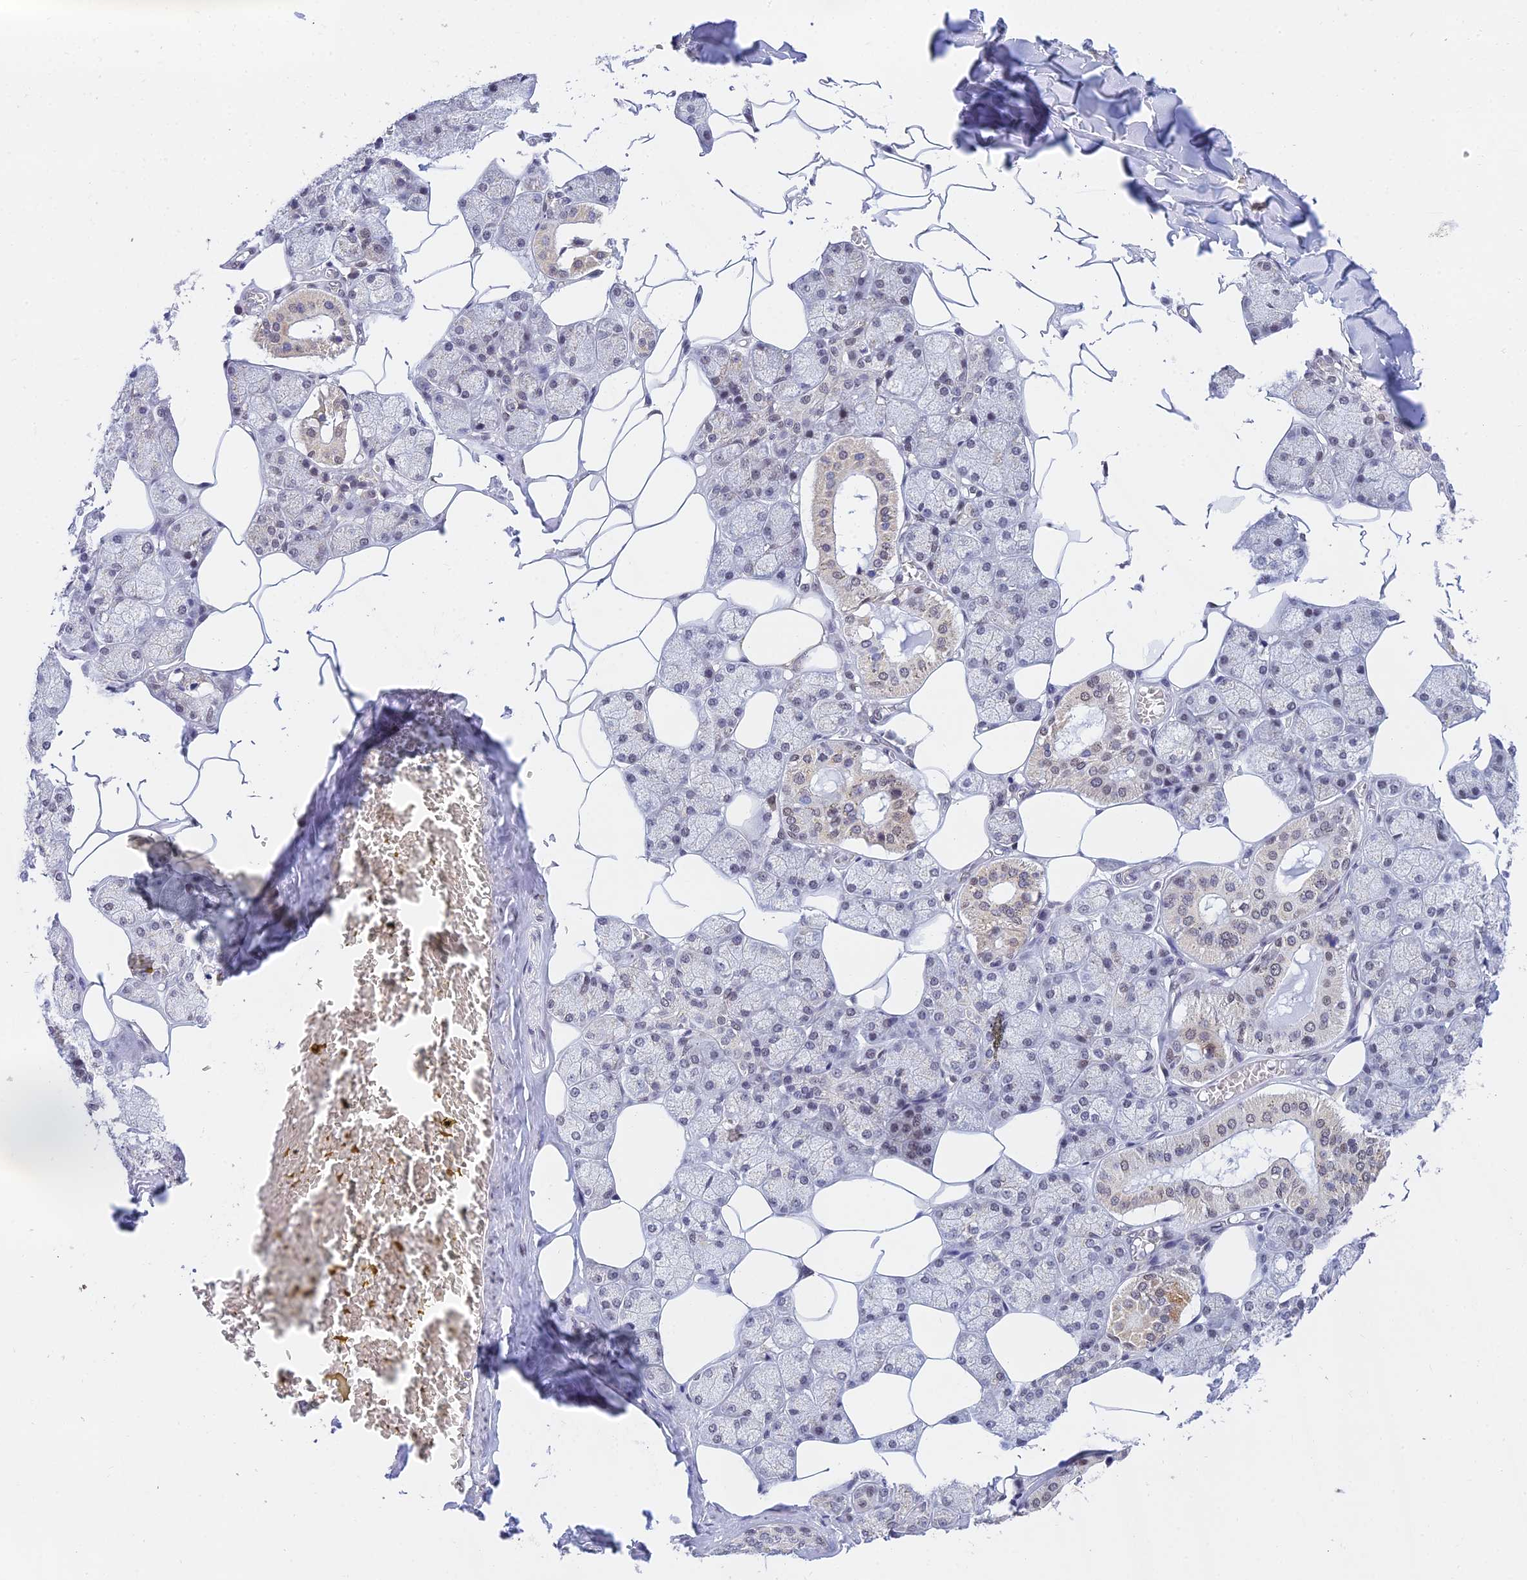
{"staining": {"intensity": "weak", "quantity": "25%-75%", "location": "nuclear"}, "tissue": "salivary gland", "cell_type": "Glandular cells", "image_type": "normal", "snomed": [{"axis": "morphology", "description": "Normal tissue, NOS"}, {"axis": "topography", "description": "Salivary gland"}], "caption": "Protein staining by IHC shows weak nuclear positivity in about 25%-75% of glandular cells in benign salivary gland. (Stains: DAB (3,3'-diaminobenzidine) in brown, nuclei in blue, Microscopy: brightfield microscopy at high magnification).", "gene": "C2orf49", "patient": {"sex": "male", "age": 62}}